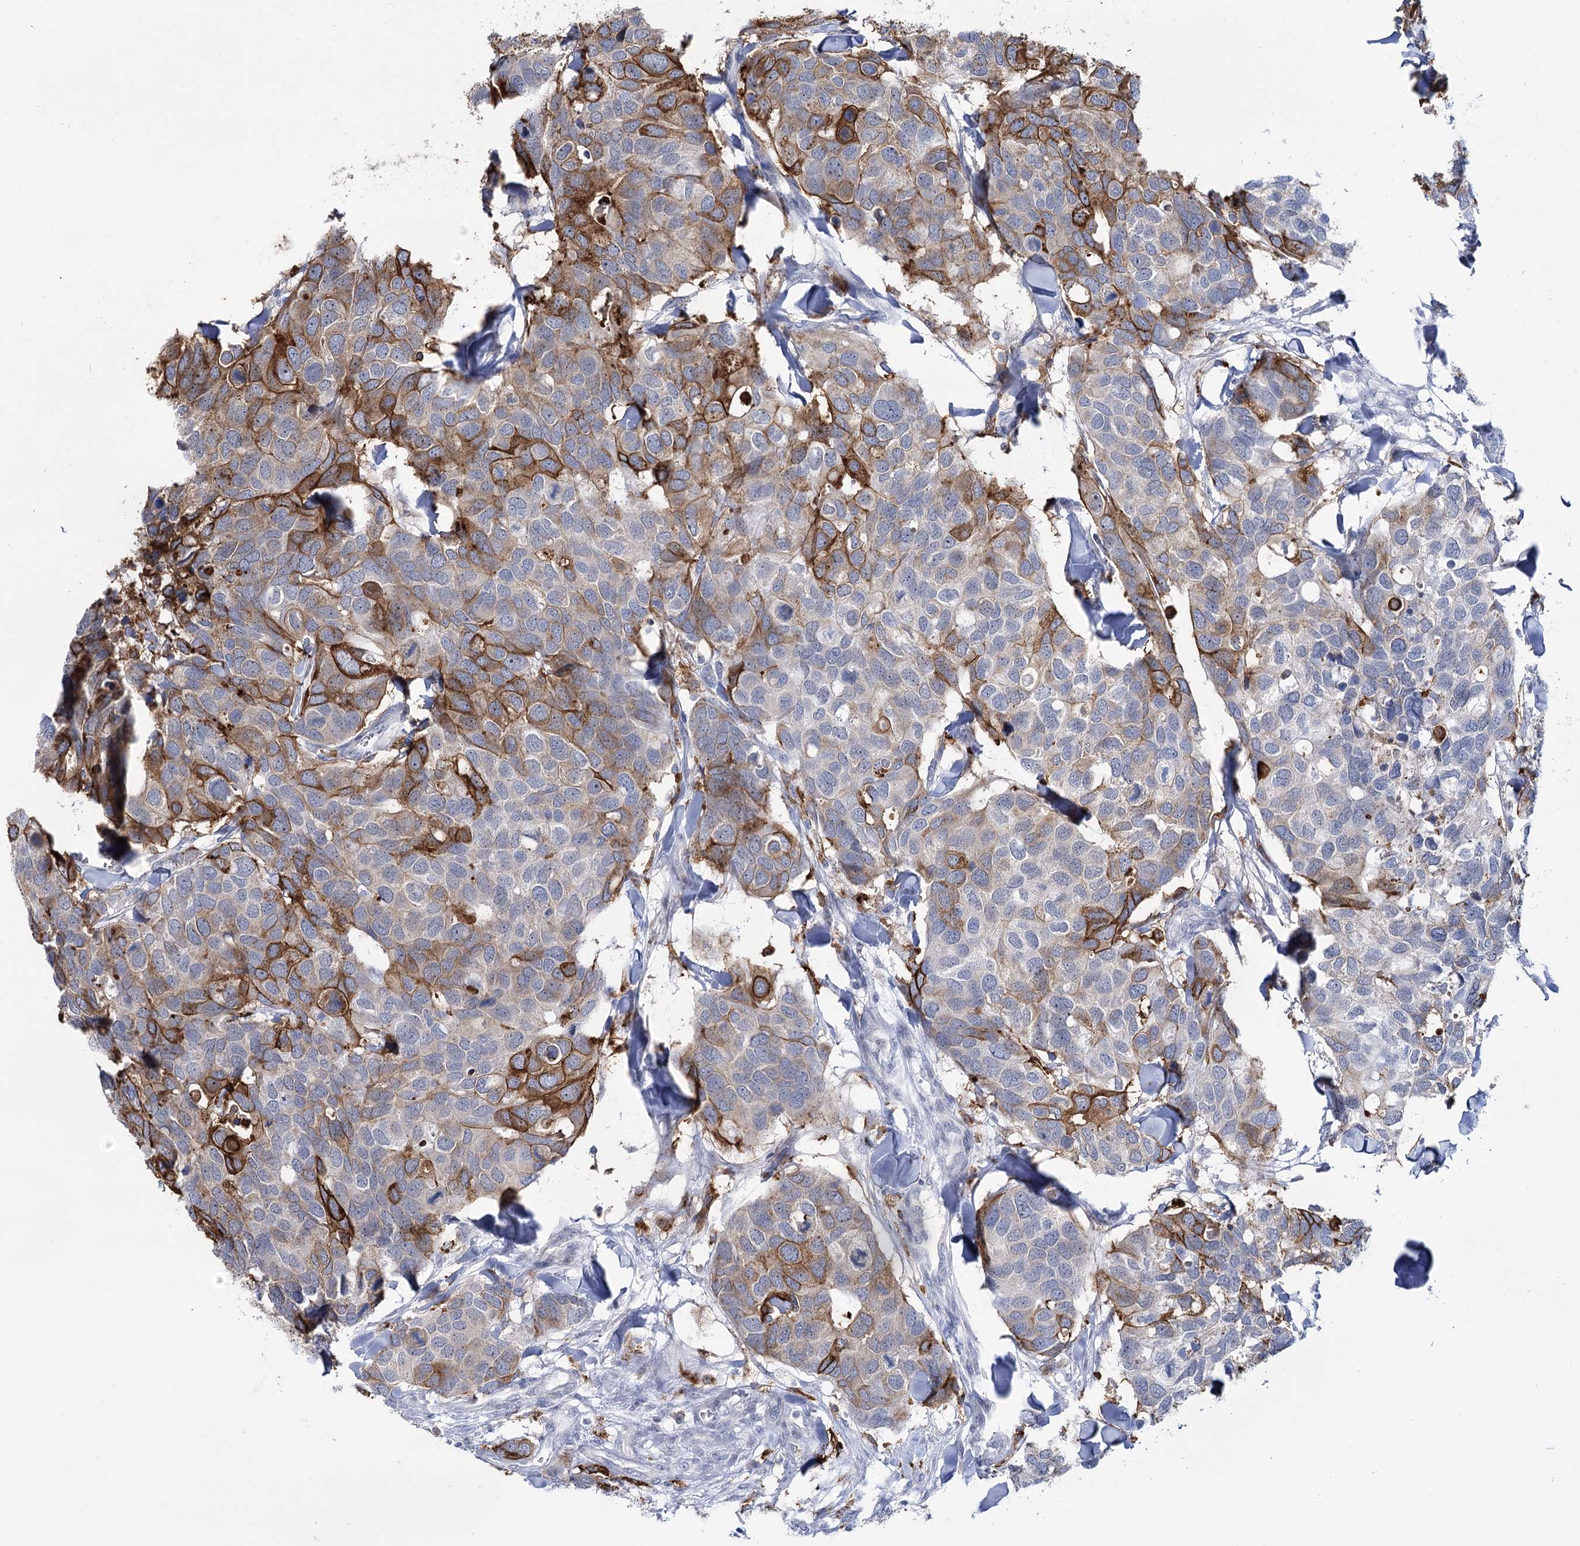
{"staining": {"intensity": "strong", "quantity": "<25%", "location": "cytoplasmic/membranous"}, "tissue": "breast cancer", "cell_type": "Tumor cells", "image_type": "cancer", "snomed": [{"axis": "morphology", "description": "Duct carcinoma"}, {"axis": "topography", "description": "Breast"}], "caption": "A micrograph of human intraductal carcinoma (breast) stained for a protein exhibits strong cytoplasmic/membranous brown staining in tumor cells.", "gene": "PIWIL4", "patient": {"sex": "female", "age": 83}}